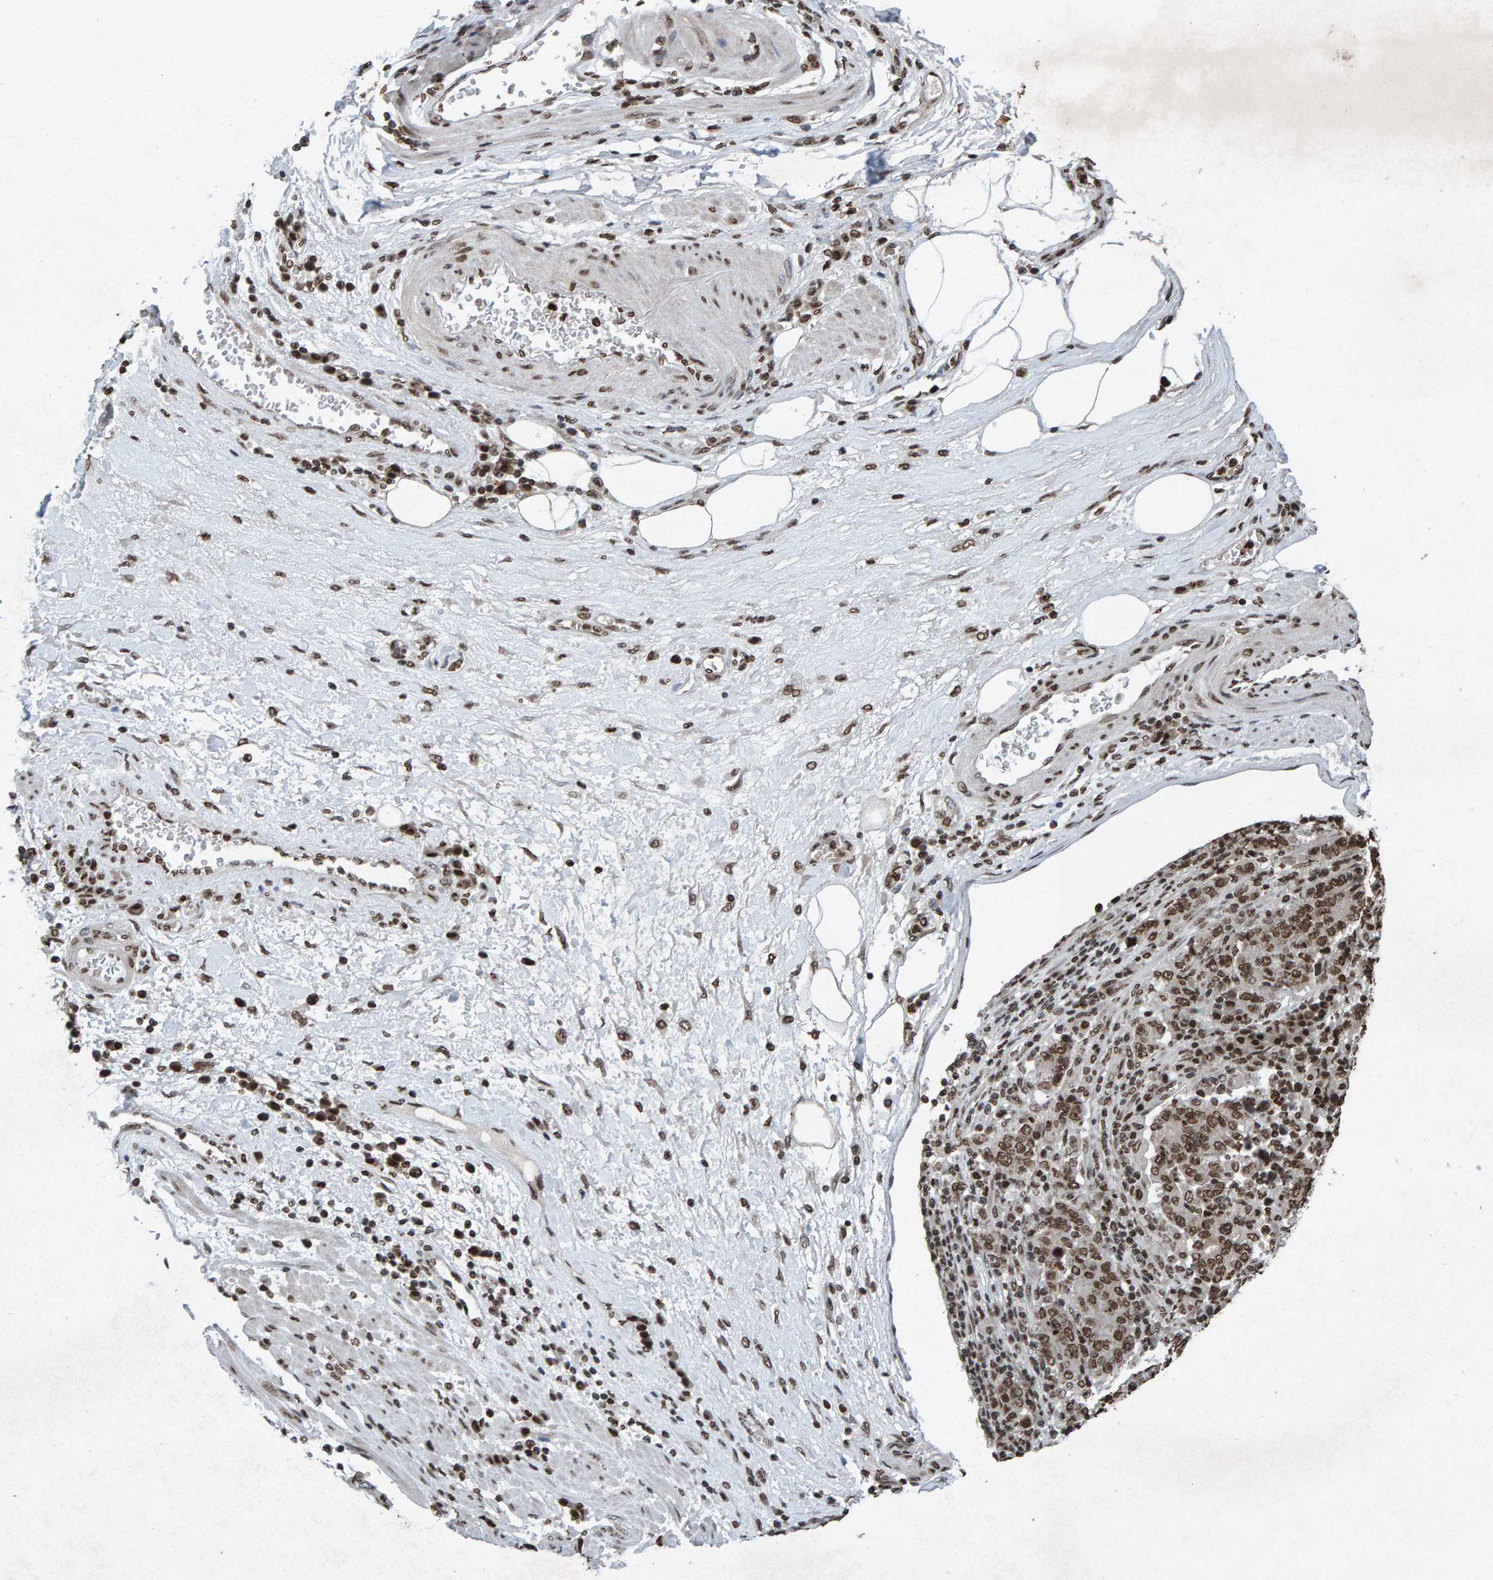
{"staining": {"intensity": "moderate", "quantity": ">75%", "location": "nuclear"}, "tissue": "stomach cancer", "cell_type": "Tumor cells", "image_type": "cancer", "snomed": [{"axis": "morphology", "description": "Normal tissue, NOS"}, {"axis": "morphology", "description": "Adenocarcinoma, NOS"}, {"axis": "topography", "description": "Stomach, upper"}, {"axis": "topography", "description": "Stomach"}], "caption": "Human stomach adenocarcinoma stained for a protein (brown) shows moderate nuclear positive expression in approximately >75% of tumor cells.", "gene": "H2AZ1", "patient": {"sex": "male", "age": 59}}